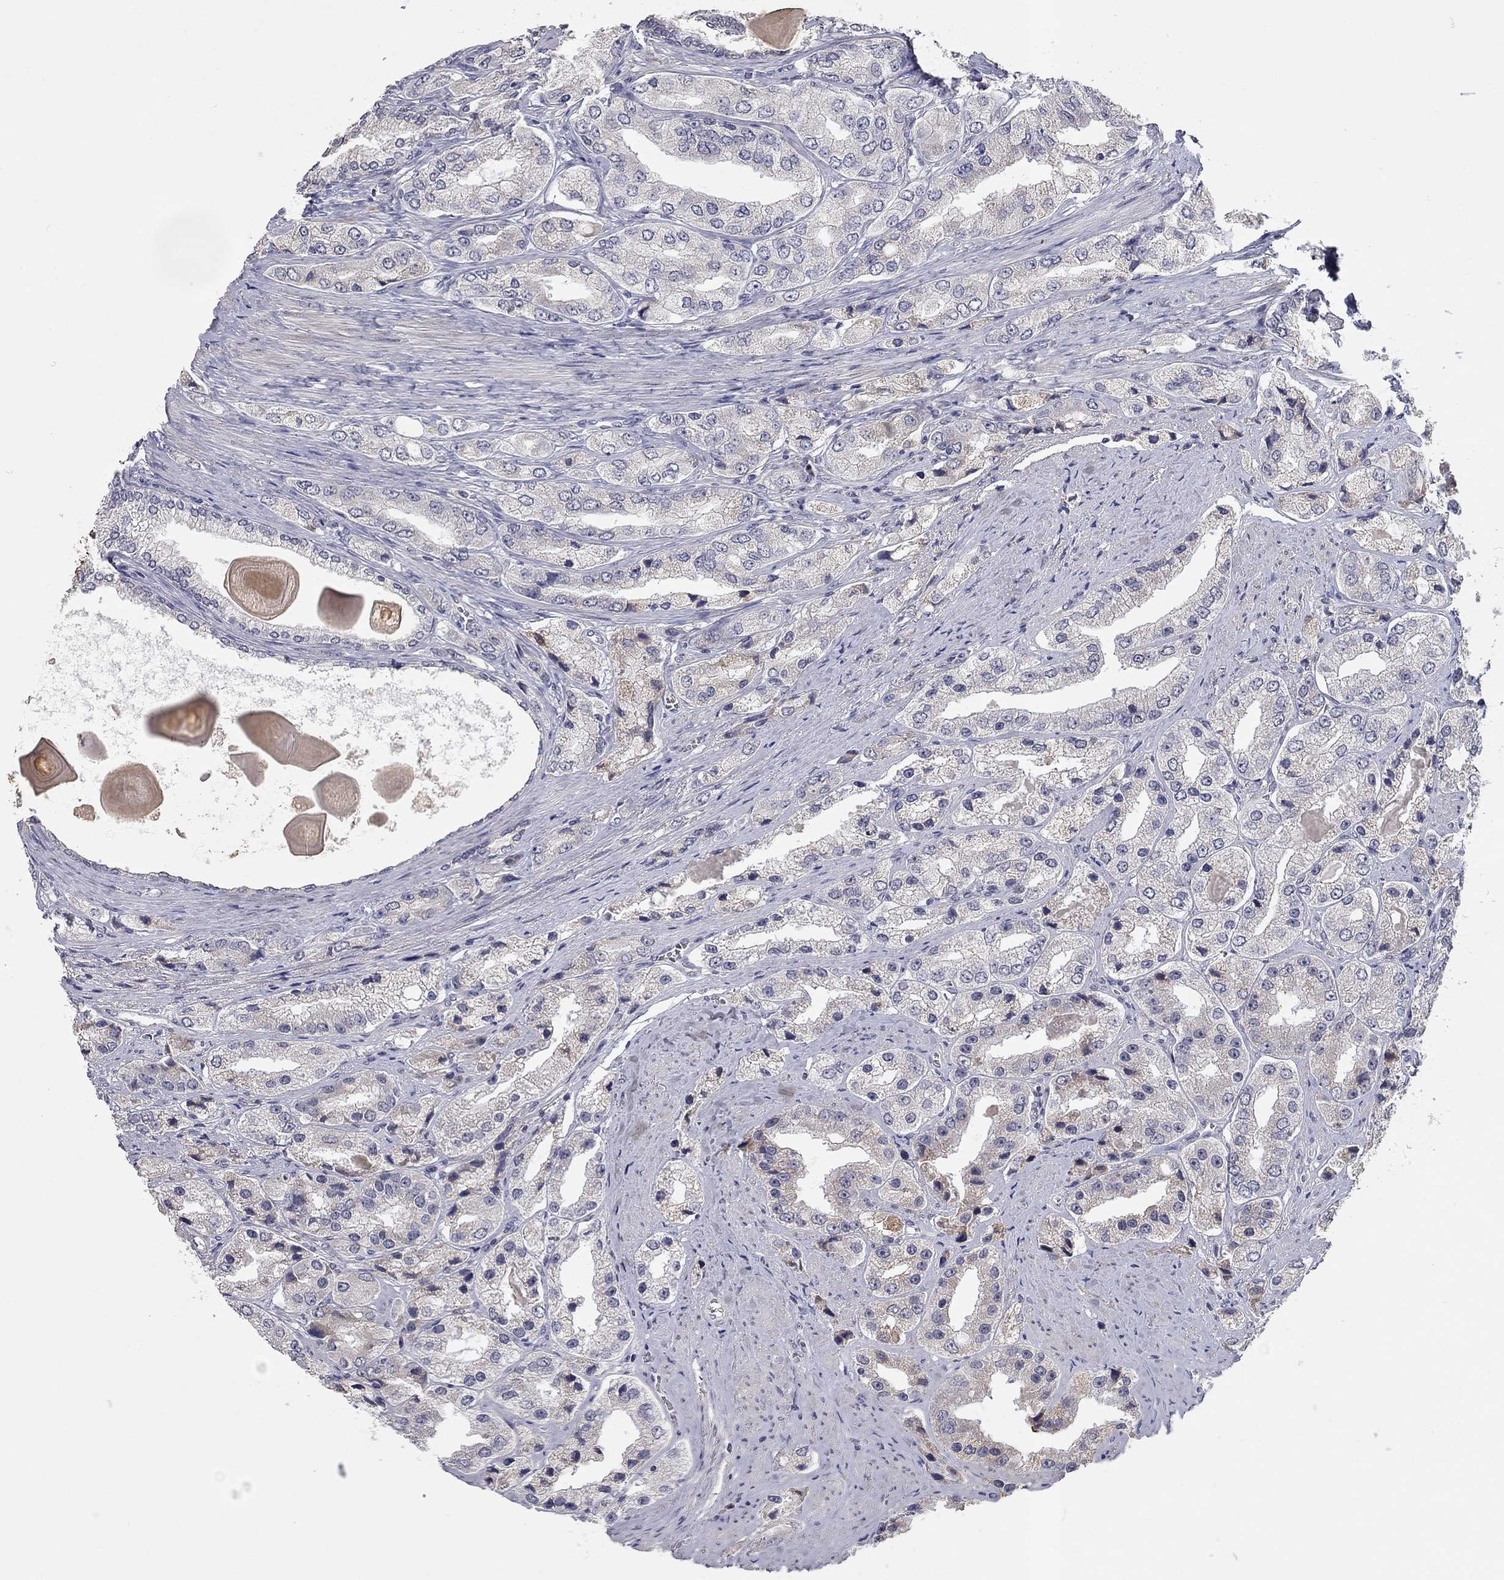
{"staining": {"intensity": "weak", "quantity": "<25%", "location": "cytoplasmic/membranous"}, "tissue": "prostate cancer", "cell_type": "Tumor cells", "image_type": "cancer", "snomed": [{"axis": "morphology", "description": "Adenocarcinoma, Low grade"}, {"axis": "topography", "description": "Prostate"}], "caption": "The image demonstrates no staining of tumor cells in prostate adenocarcinoma (low-grade).", "gene": "XAGE2", "patient": {"sex": "male", "age": 69}}